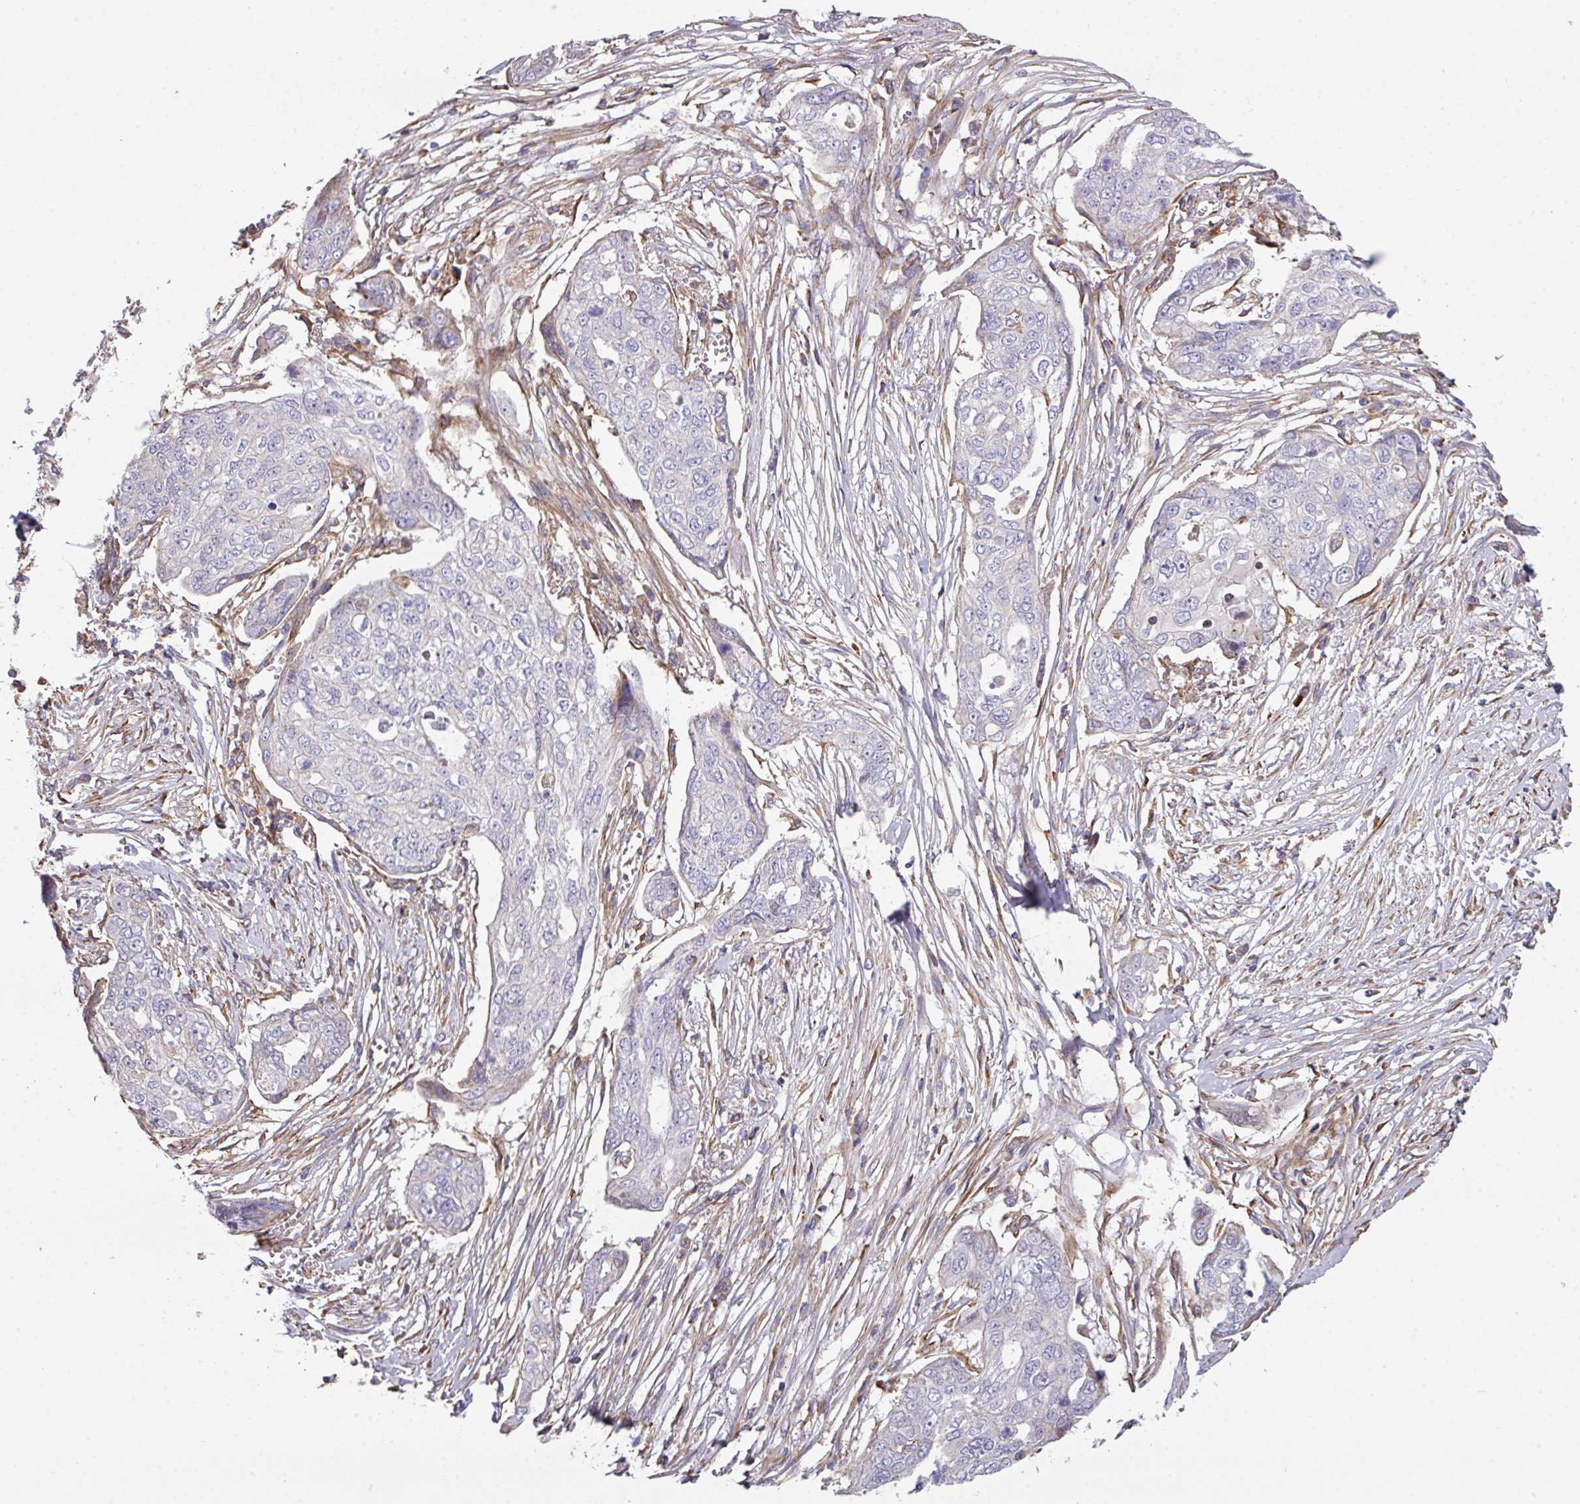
{"staining": {"intensity": "negative", "quantity": "none", "location": "none"}, "tissue": "ovarian cancer", "cell_type": "Tumor cells", "image_type": "cancer", "snomed": [{"axis": "morphology", "description": "Carcinoma, endometroid"}, {"axis": "topography", "description": "Ovary"}], "caption": "Immunohistochemistry of ovarian endometroid carcinoma exhibits no positivity in tumor cells.", "gene": "LRRC41", "patient": {"sex": "female", "age": 70}}